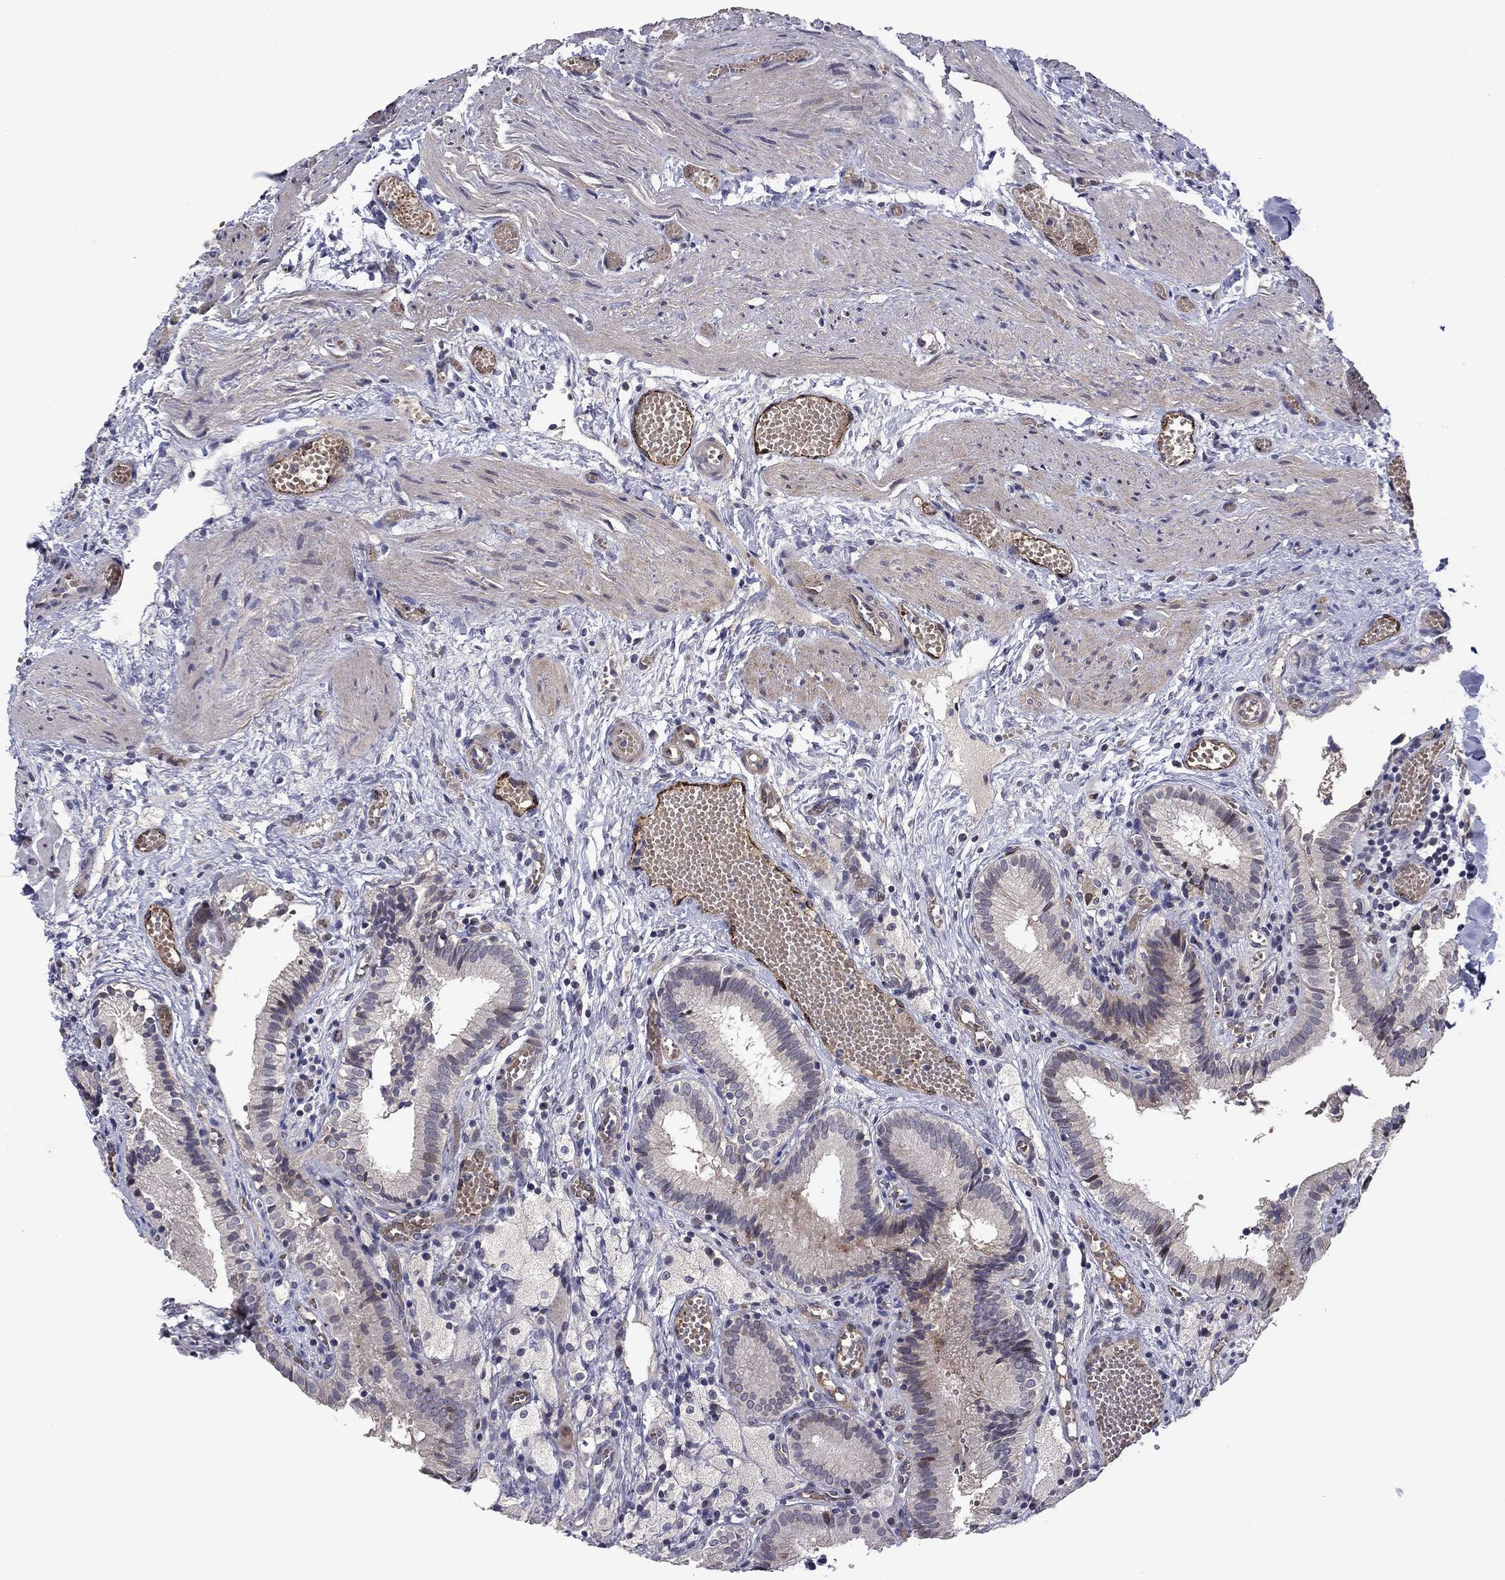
{"staining": {"intensity": "negative", "quantity": "none", "location": "none"}, "tissue": "gallbladder", "cell_type": "Glandular cells", "image_type": "normal", "snomed": [{"axis": "morphology", "description": "Normal tissue, NOS"}, {"axis": "topography", "description": "Gallbladder"}], "caption": "Immunohistochemistry histopathology image of benign gallbladder: gallbladder stained with DAB displays no significant protein expression in glandular cells.", "gene": "SLITRK1", "patient": {"sex": "female", "age": 24}}